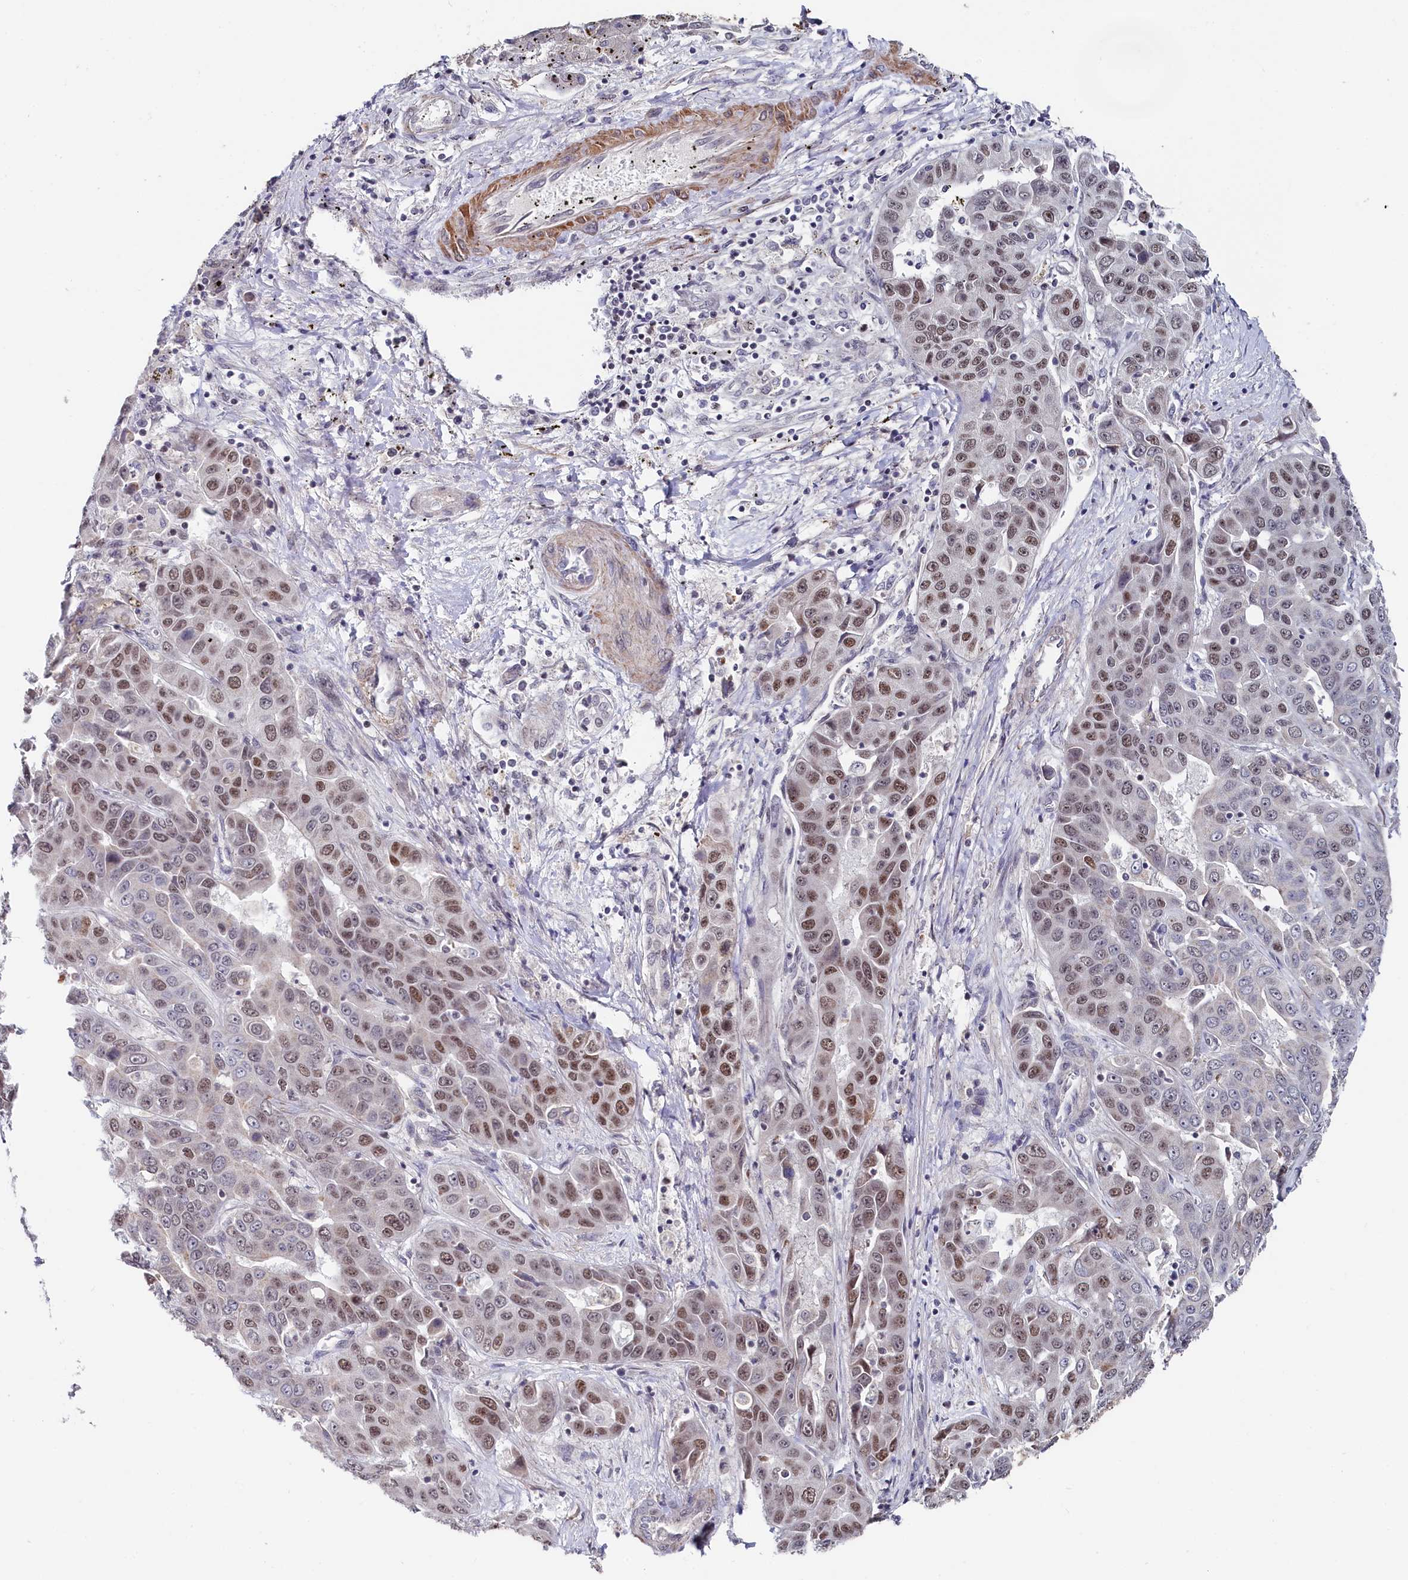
{"staining": {"intensity": "moderate", "quantity": "25%-75%", "location": "nuclear"}, "tissue": "liver cancer", "cell_type": "Tumor cells", "image_type": "cancer", "snomed": [{"axis": "morphology", "description": "Cholangiocarcinoma"}, {"axis": "topography", "description": "Liver"}], "caption": "Human cholangiocarcinoma (liver) stained with a protein marker shows moderate staining in tumor cells.", "gene": "TIGD4", "patient": {"sex": "female", "age": 52}}